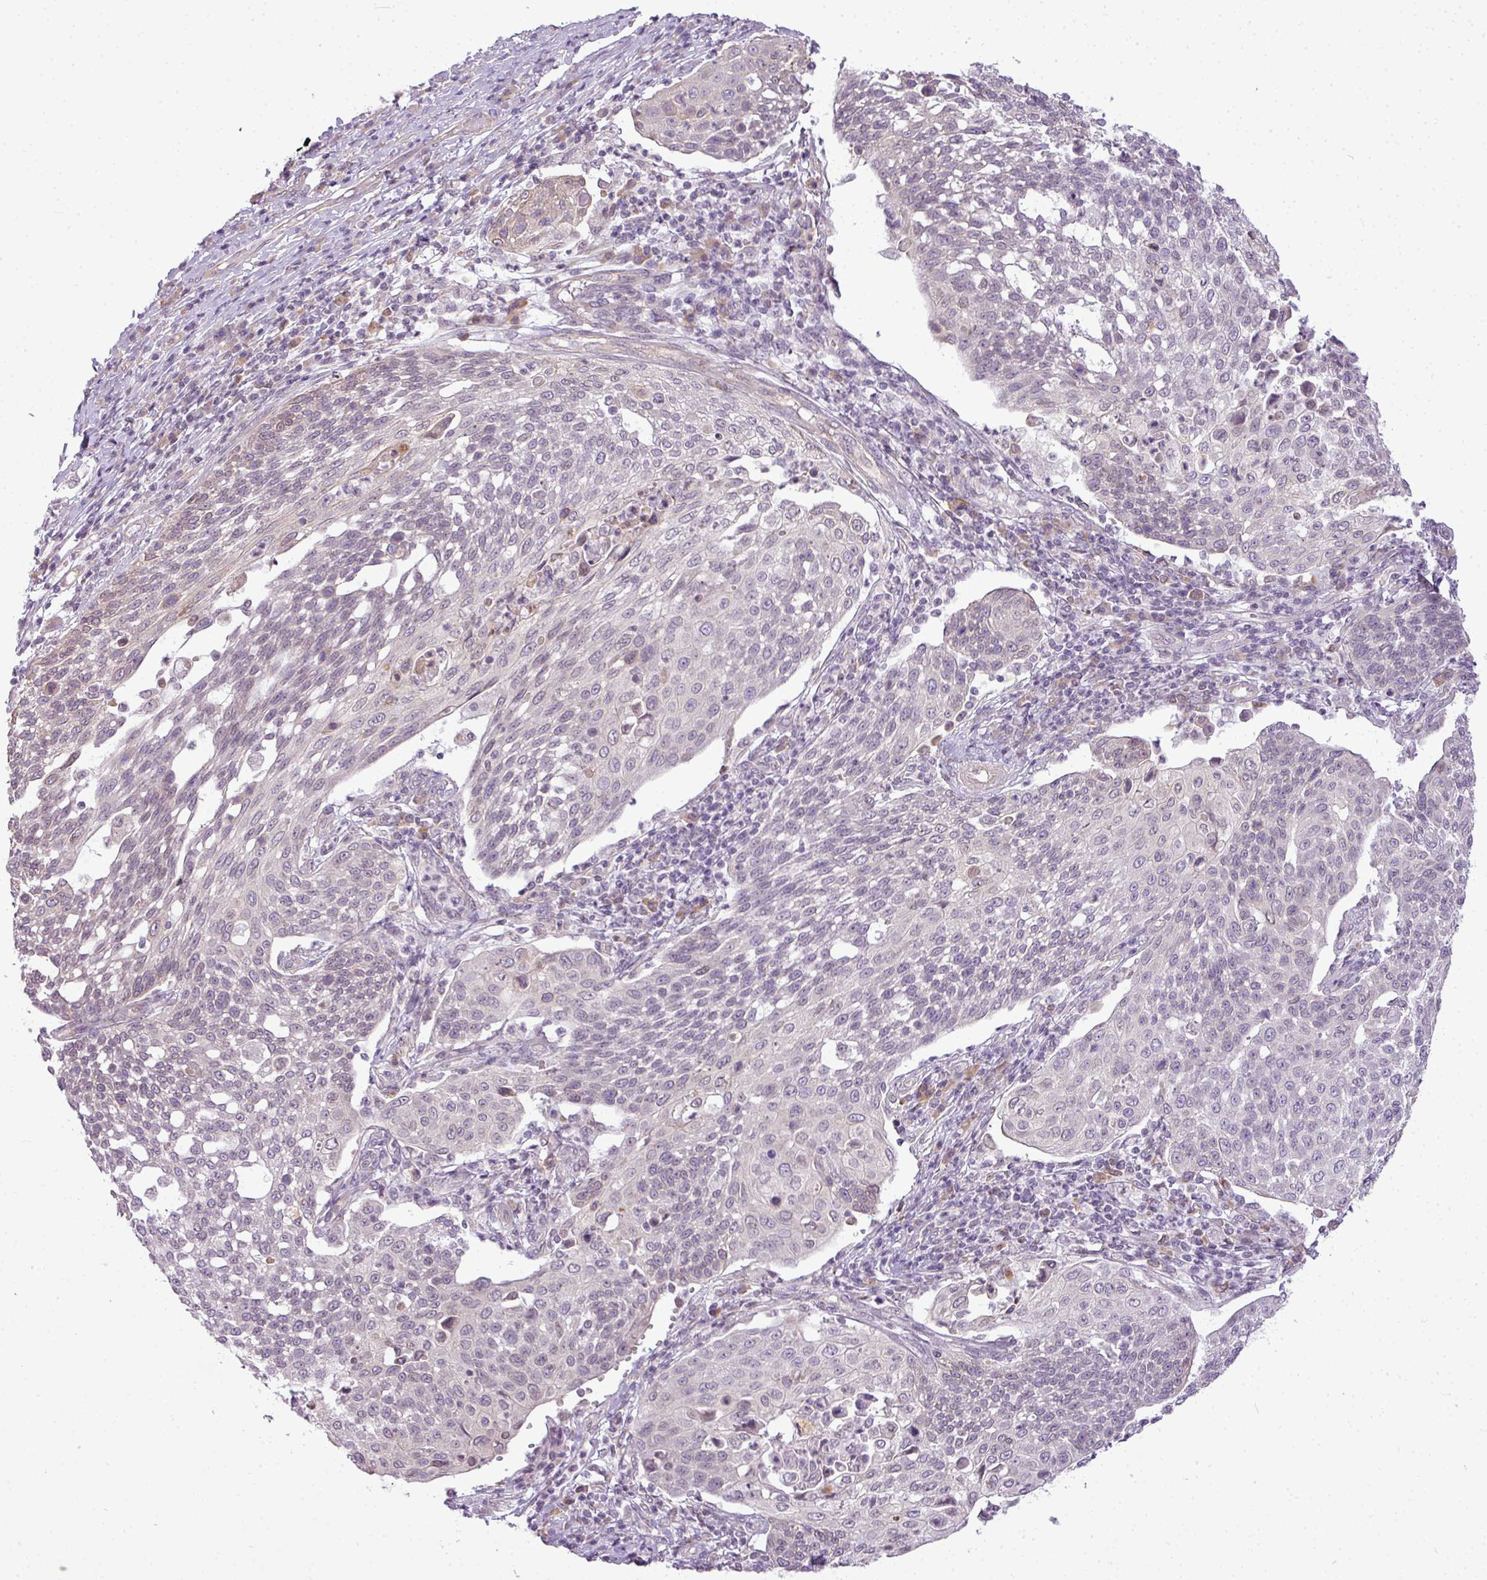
{"staining": {"intensity": "weak", "quantity": "<25%", "location": "nuclear"}, "tissue": "cervical cancer", "cell_type": "Tumor cells", "image_type": "cancer", "snomed": [{"axis": "morphology", "description": "Squamous cell carcinoma, NOS"}, {"axis": "topography", "description": "Cervix"}], "caption": "A photomicrograph of human squamous cell carcinoma (cervical) is negative for staining in tumor cells.", "gene": "COX18", "patient": {"sex": "female", "age": 34}}